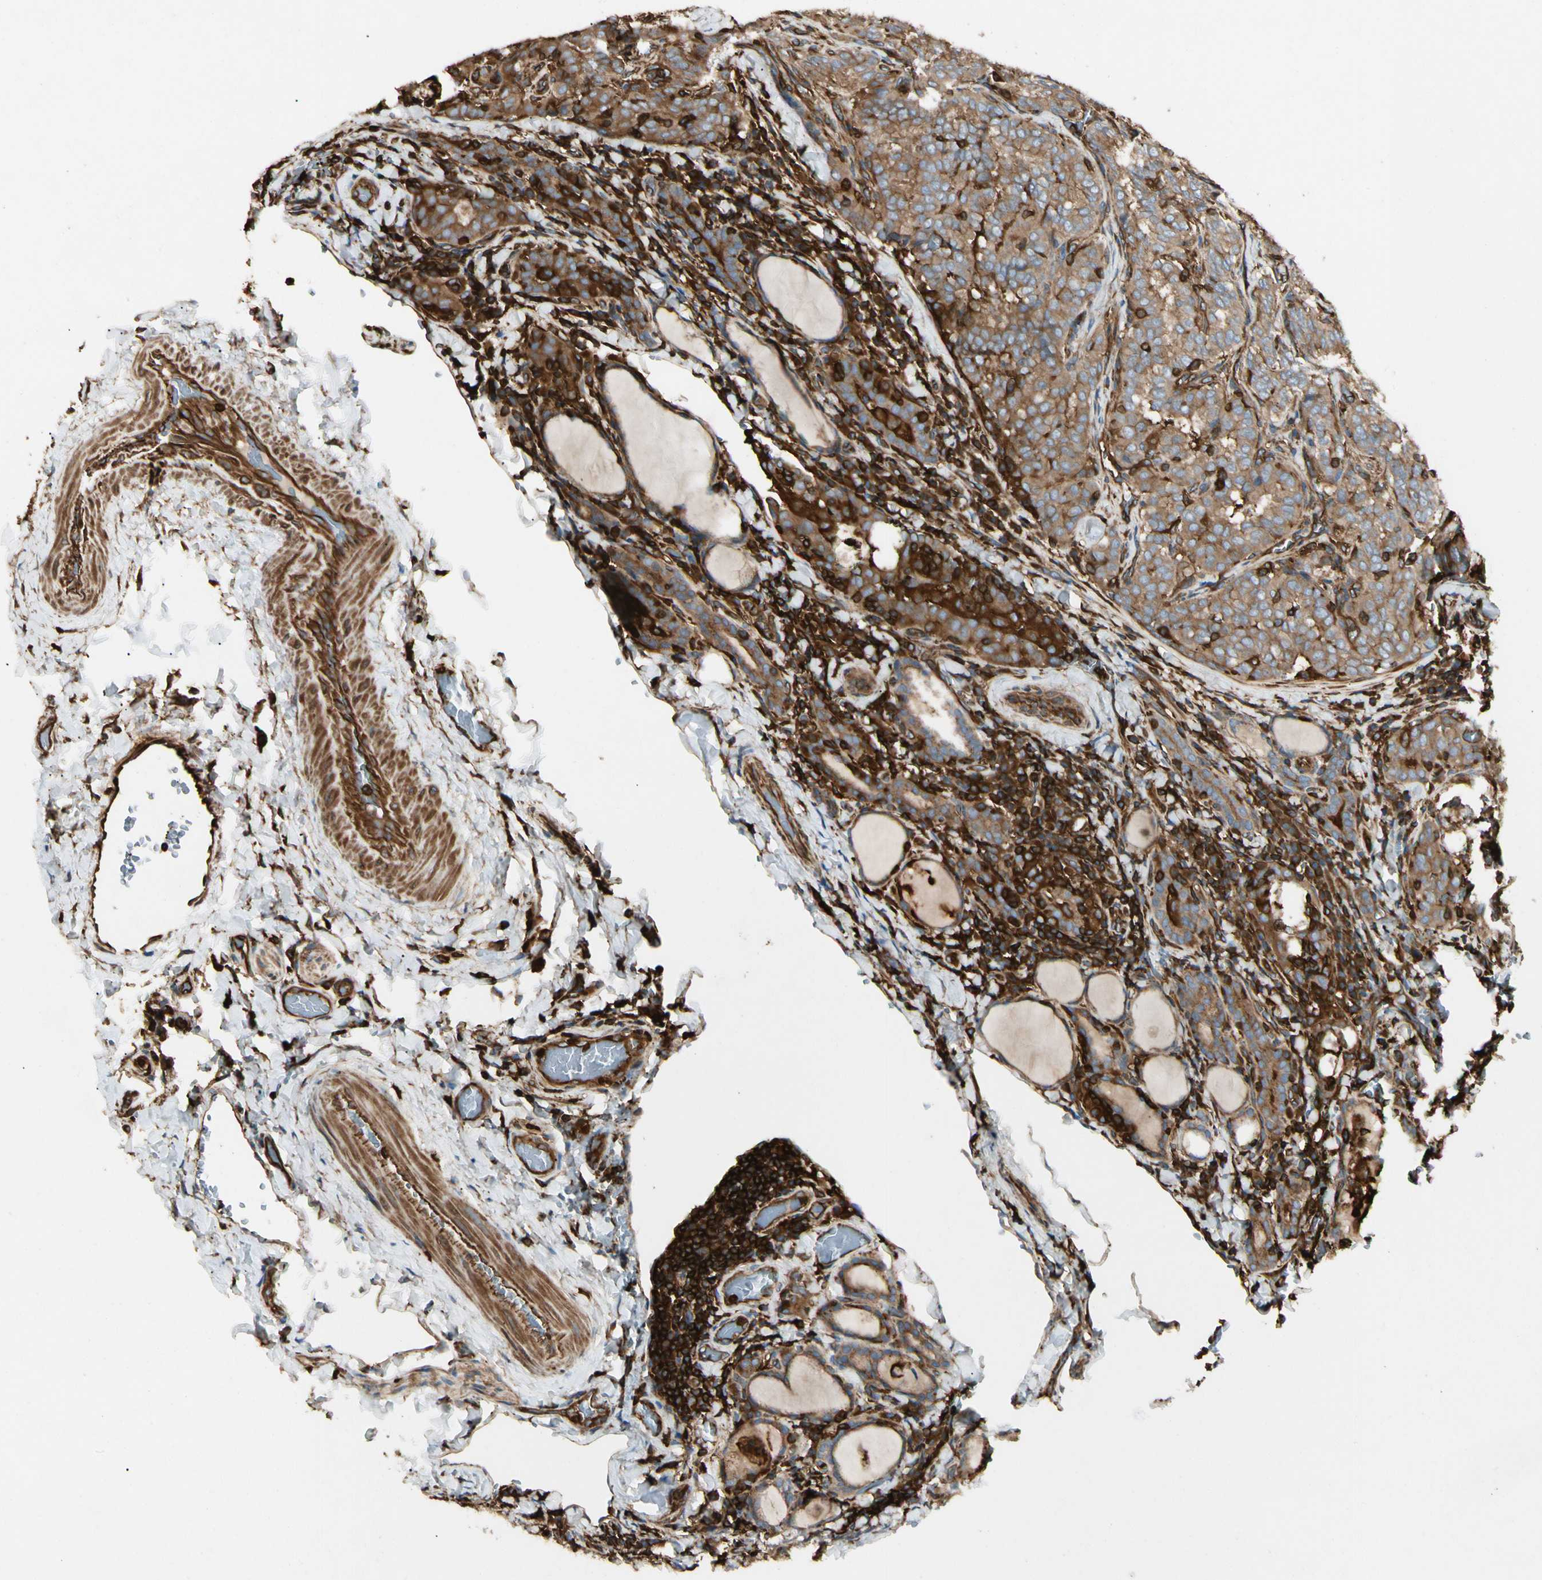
{"staining": {"intensity": "moderate", "quantity": ">75%", "location": "cytoplasmic/membranous"}, "tissue": "thyroid cancer", "cell_type": "Tumor cells", "image_type": "cancer", "snomed": [{"axis": "morphology", "description": "Normal tissue, NOS"}, {"axis": "morphology", "description": "Papillary adenocarcinoma, NOS"}, {"axis": "topography", "description": "Thyroid gland"}], "caption": "Thyroid cancer (papillary adenocarcinoma) tissue reveals moderate cytoplasmic/membranous staining in about >75% of tumor cells", "gene": "ARPC2", "patient": {"sex": "female", "age": 30}}